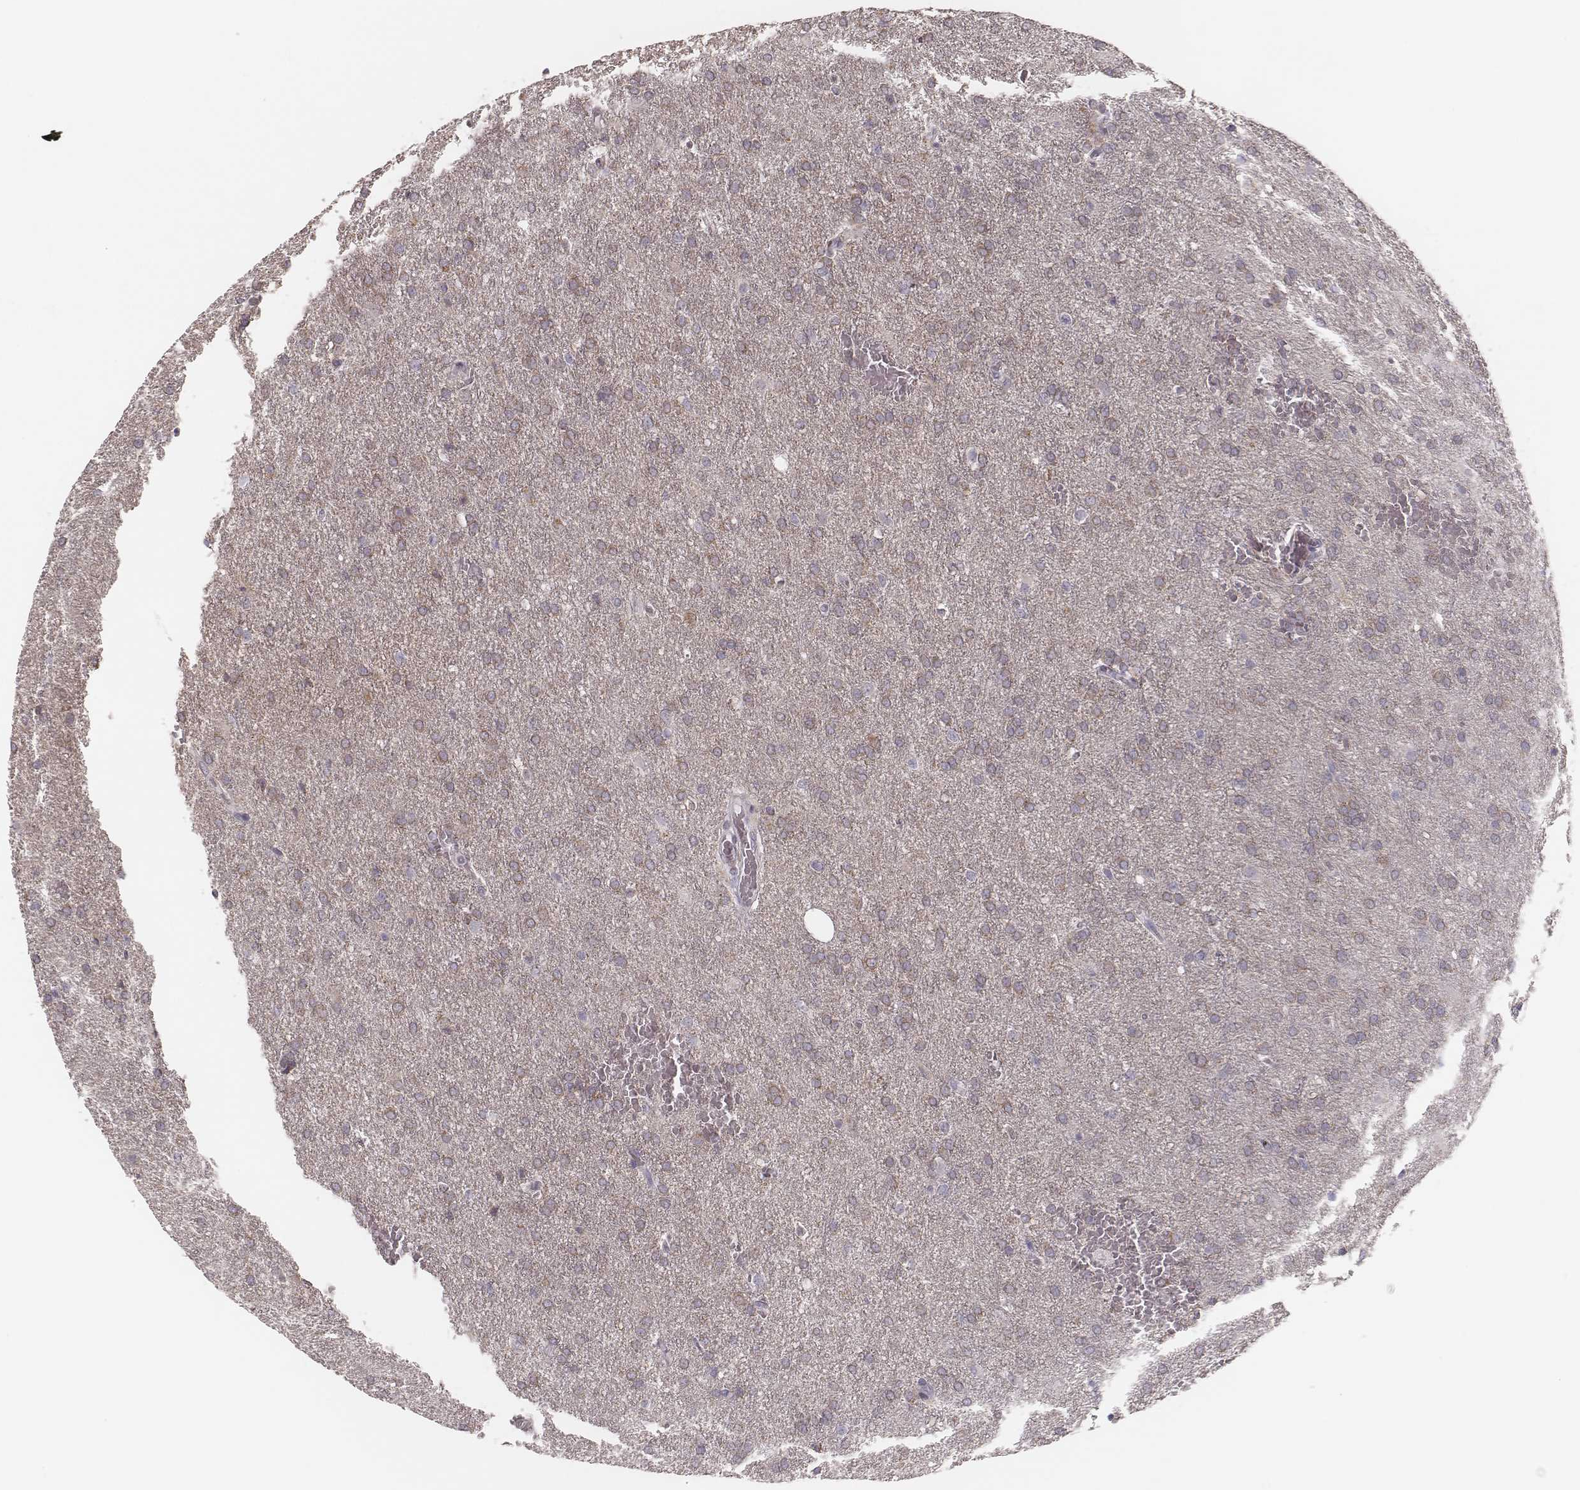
{"staining": {"intensity": "weak", "quantity": ">75%", "location": "cytoplasmic/membranous"}, "tissue": "glioma", "cell_type": "Tumor cells", "image_type": "cancer", "snomed": [{"axis": "morphology", "description": "Glioma, malignant, High grade"}, {"axis": "topography", "description": "Brain"}], "caption": "There is low levels of weak cytoplasmic/membranous staining in tumor cells of glioma, as demonstrated by immunohistochemical staining (brown color).", "gene": "KIF5C", "patient": {"sex": "male", "age": 68}}